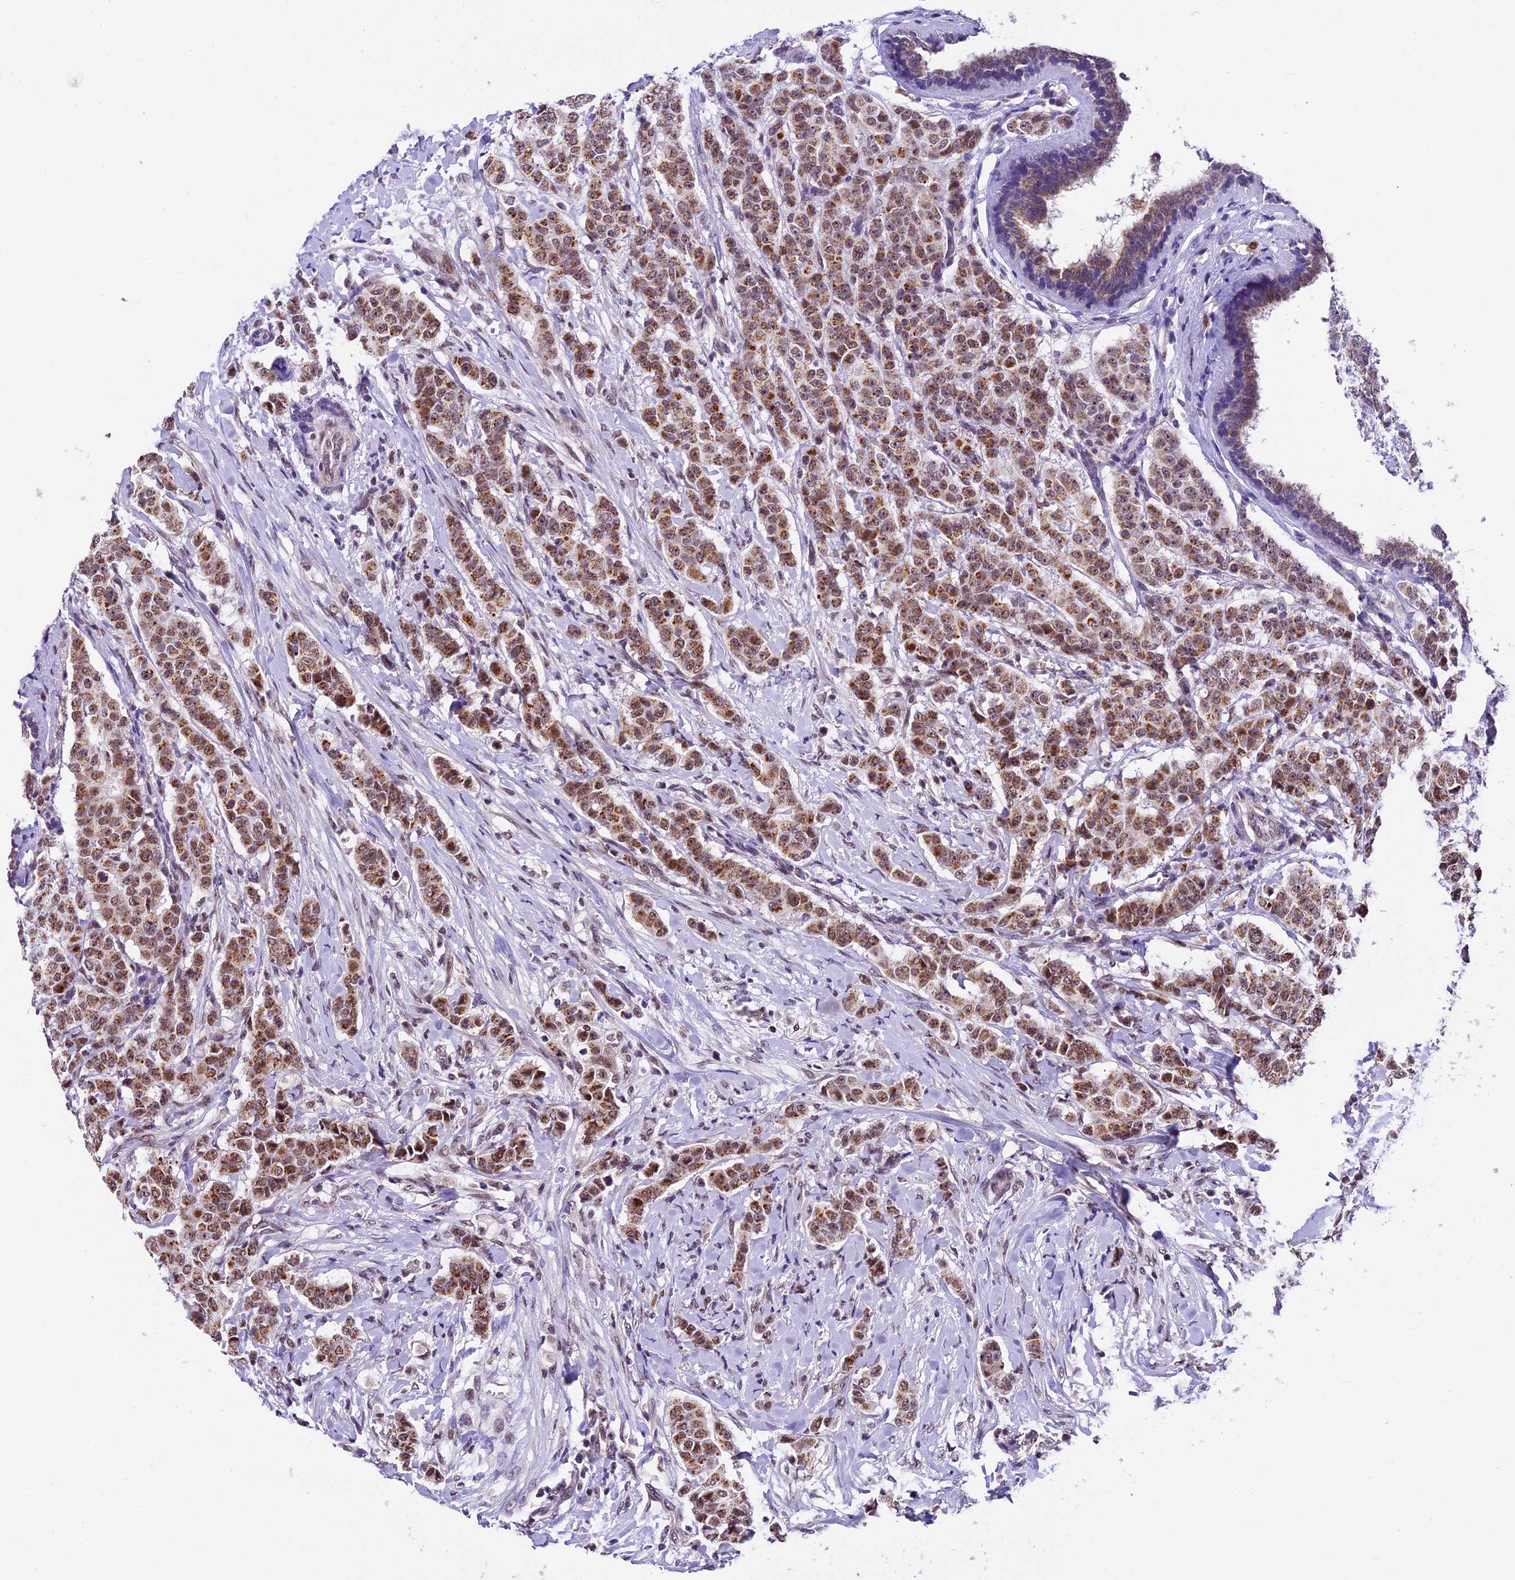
{"staining": {"intensity": "moderate", "quantity": ">75%", "location": "cytoplasmic/membranous,nuclear"}, "tissue": "breast cancer", "cell_type": "Tumor cells", "image_type": "cancer", "snomed": [{"axis": "morphology", "description": "Duct carcinoma"}, {"axis": "topography", "description": "Breast"}], "caption": "This photomicrograph exhibits immunohistochemistry staining of human intraductal carcinoma (breast), with medium moderate cytoplasmic/membranous and nuclear positivity in about >75% of tumor cells.", "gene": "CARS2", "patient": {"sex": "female", "age": 40}}